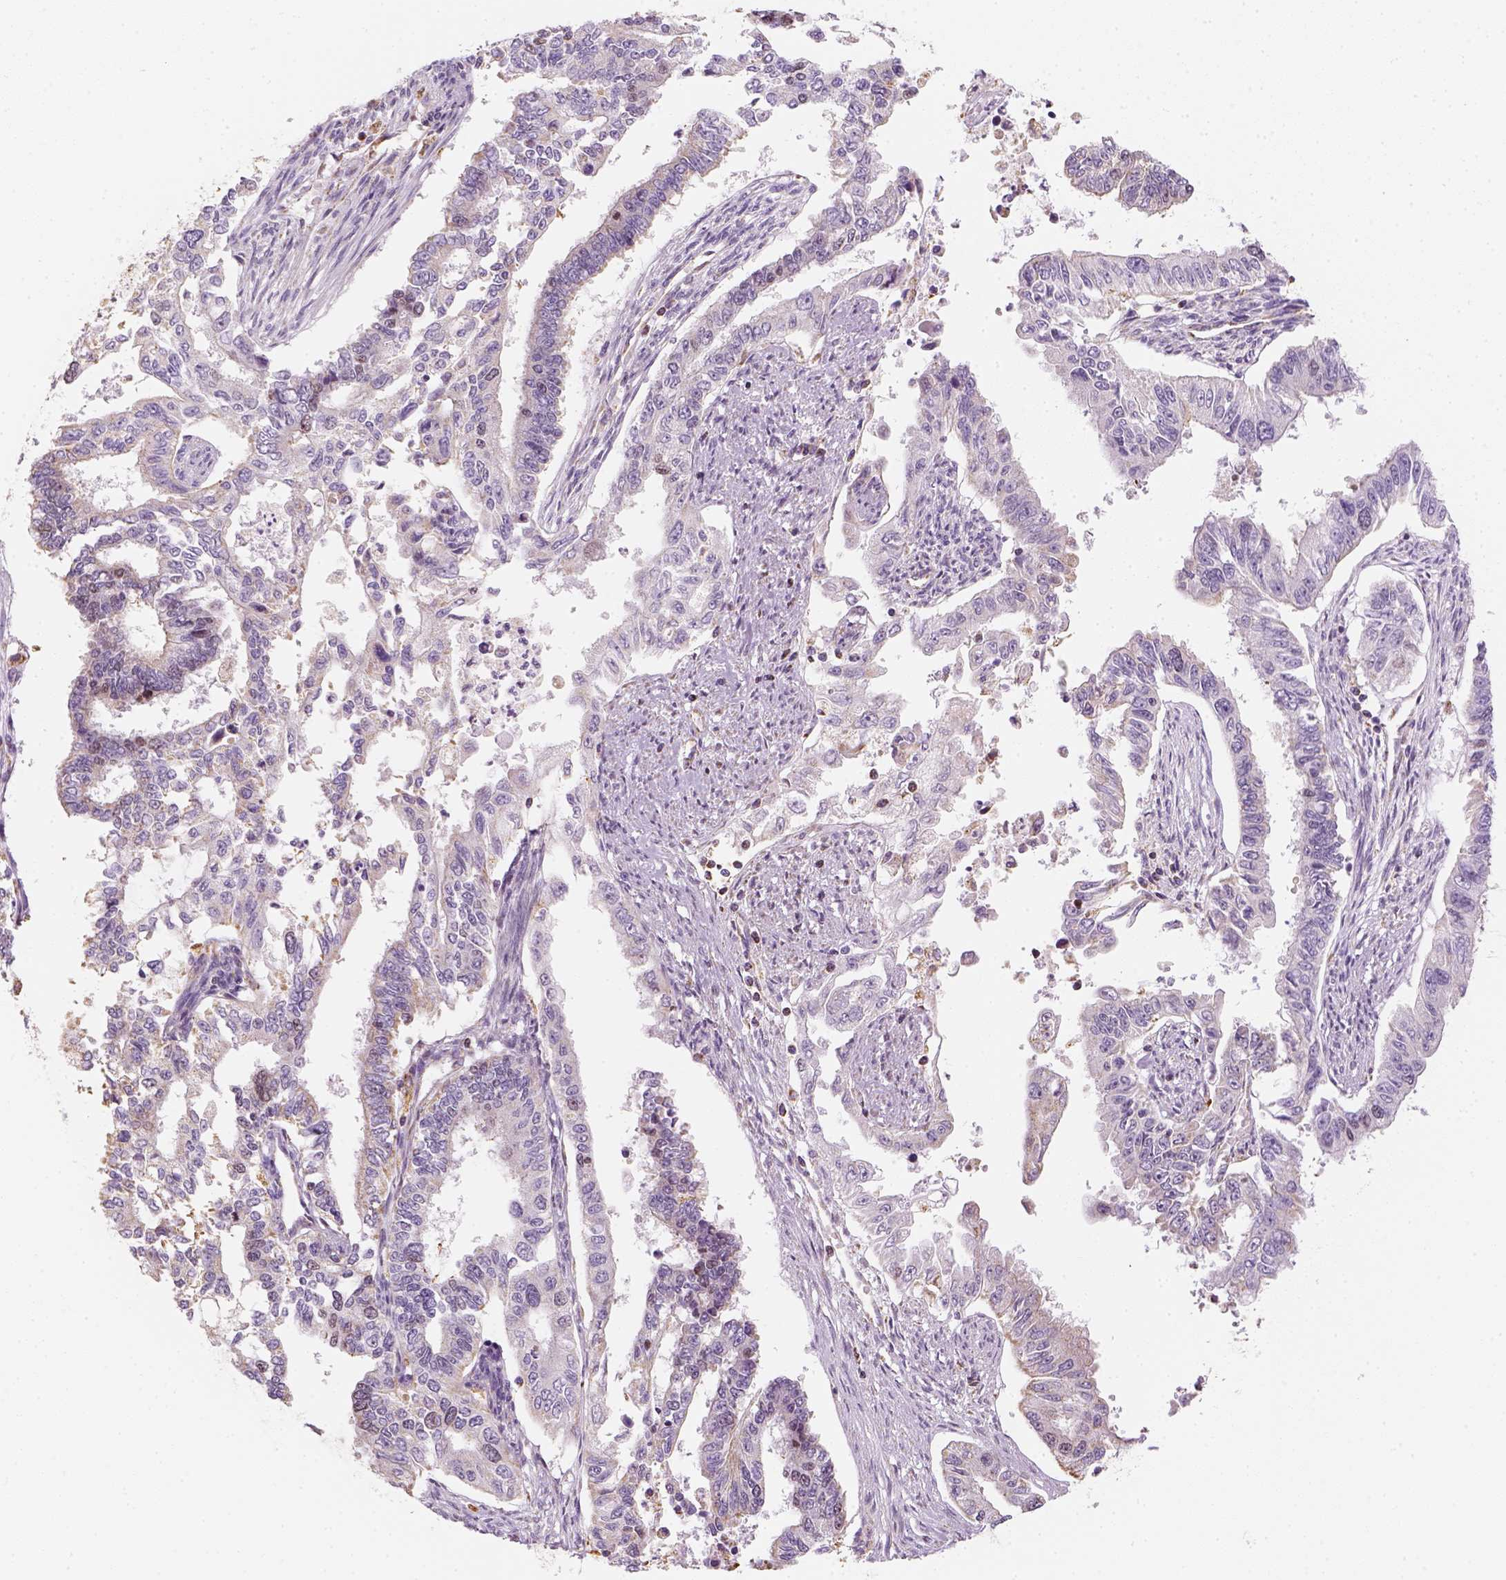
{"staining": {"intensity": "weak", "quantity": "<25%", "location": "cytoplasmic/membranous"}, "tissue": "endometrial cancer", "cell_type": "Tumor cells", "image_type": "cancer", "snomed": [{"axis": "morphology", "description": "Adenocarcinoma, NOS"}, {"axis": "topography", "description": "Uterus"}], "caption": "There is no significant positivity in tumor cells of endometrial cancer.", "gene": "LCA5", "patient": {"sex": "female", "age": 59}}